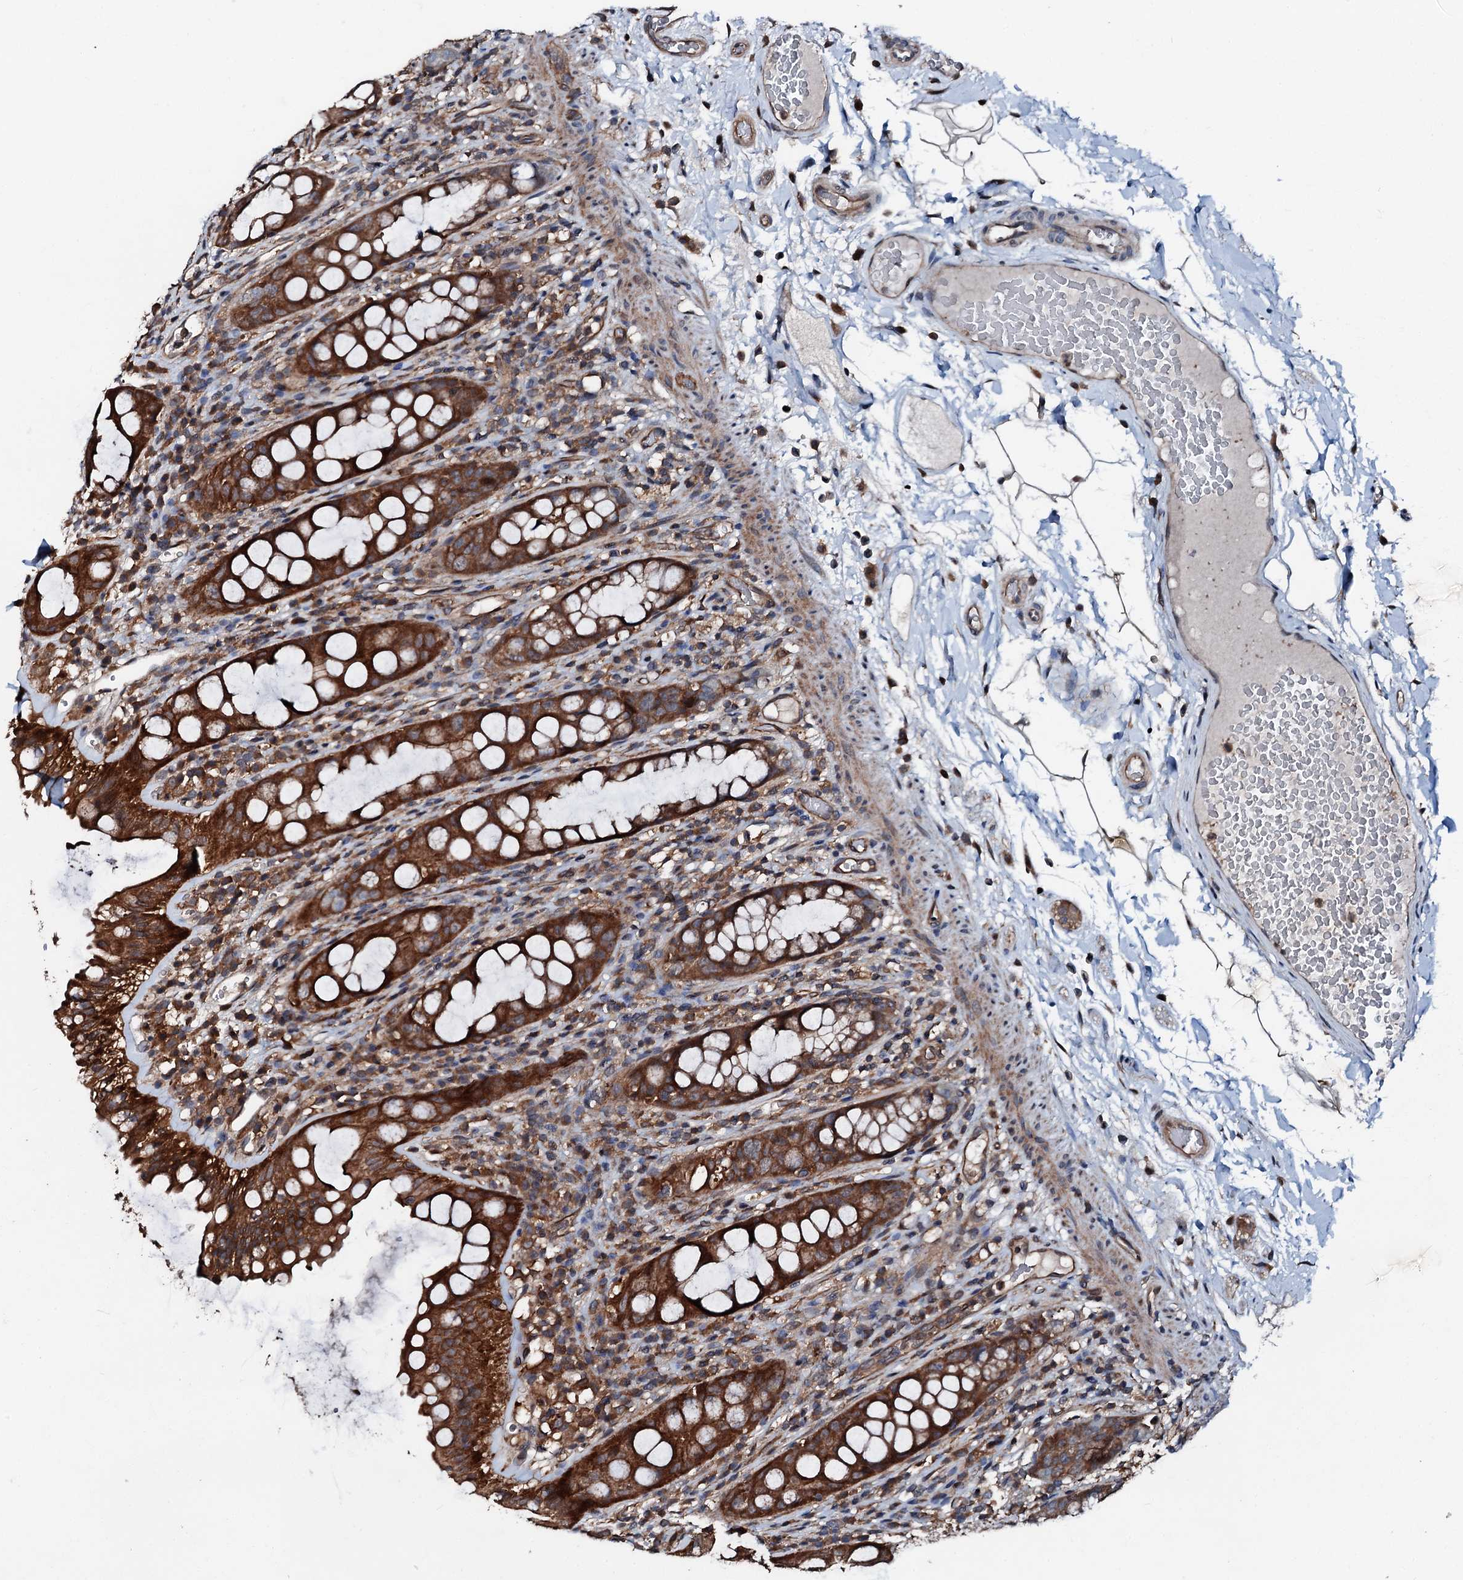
{"staining": {"intensity": "strong", "quantity": ">75%", "location": "cytoplasmic/membranous"}, "tissue": "rectum", "cell_type": "Glandular cells", "image_type": "normal", "snomed": [{"axis": "morphology", "description": "Normal tissue, NOS"}, {"axis": "topography", "description": "Rectum"}], "caption": "Immunohistochemistry (IHC) of benign rectum exhibits high levels of strong cytoplasmic/membranous positivity in about >75% of glandular cells. Nuclei are stained in blue.", "gene": "FGD4", "patient": {"sex": "female", "age": 57}}